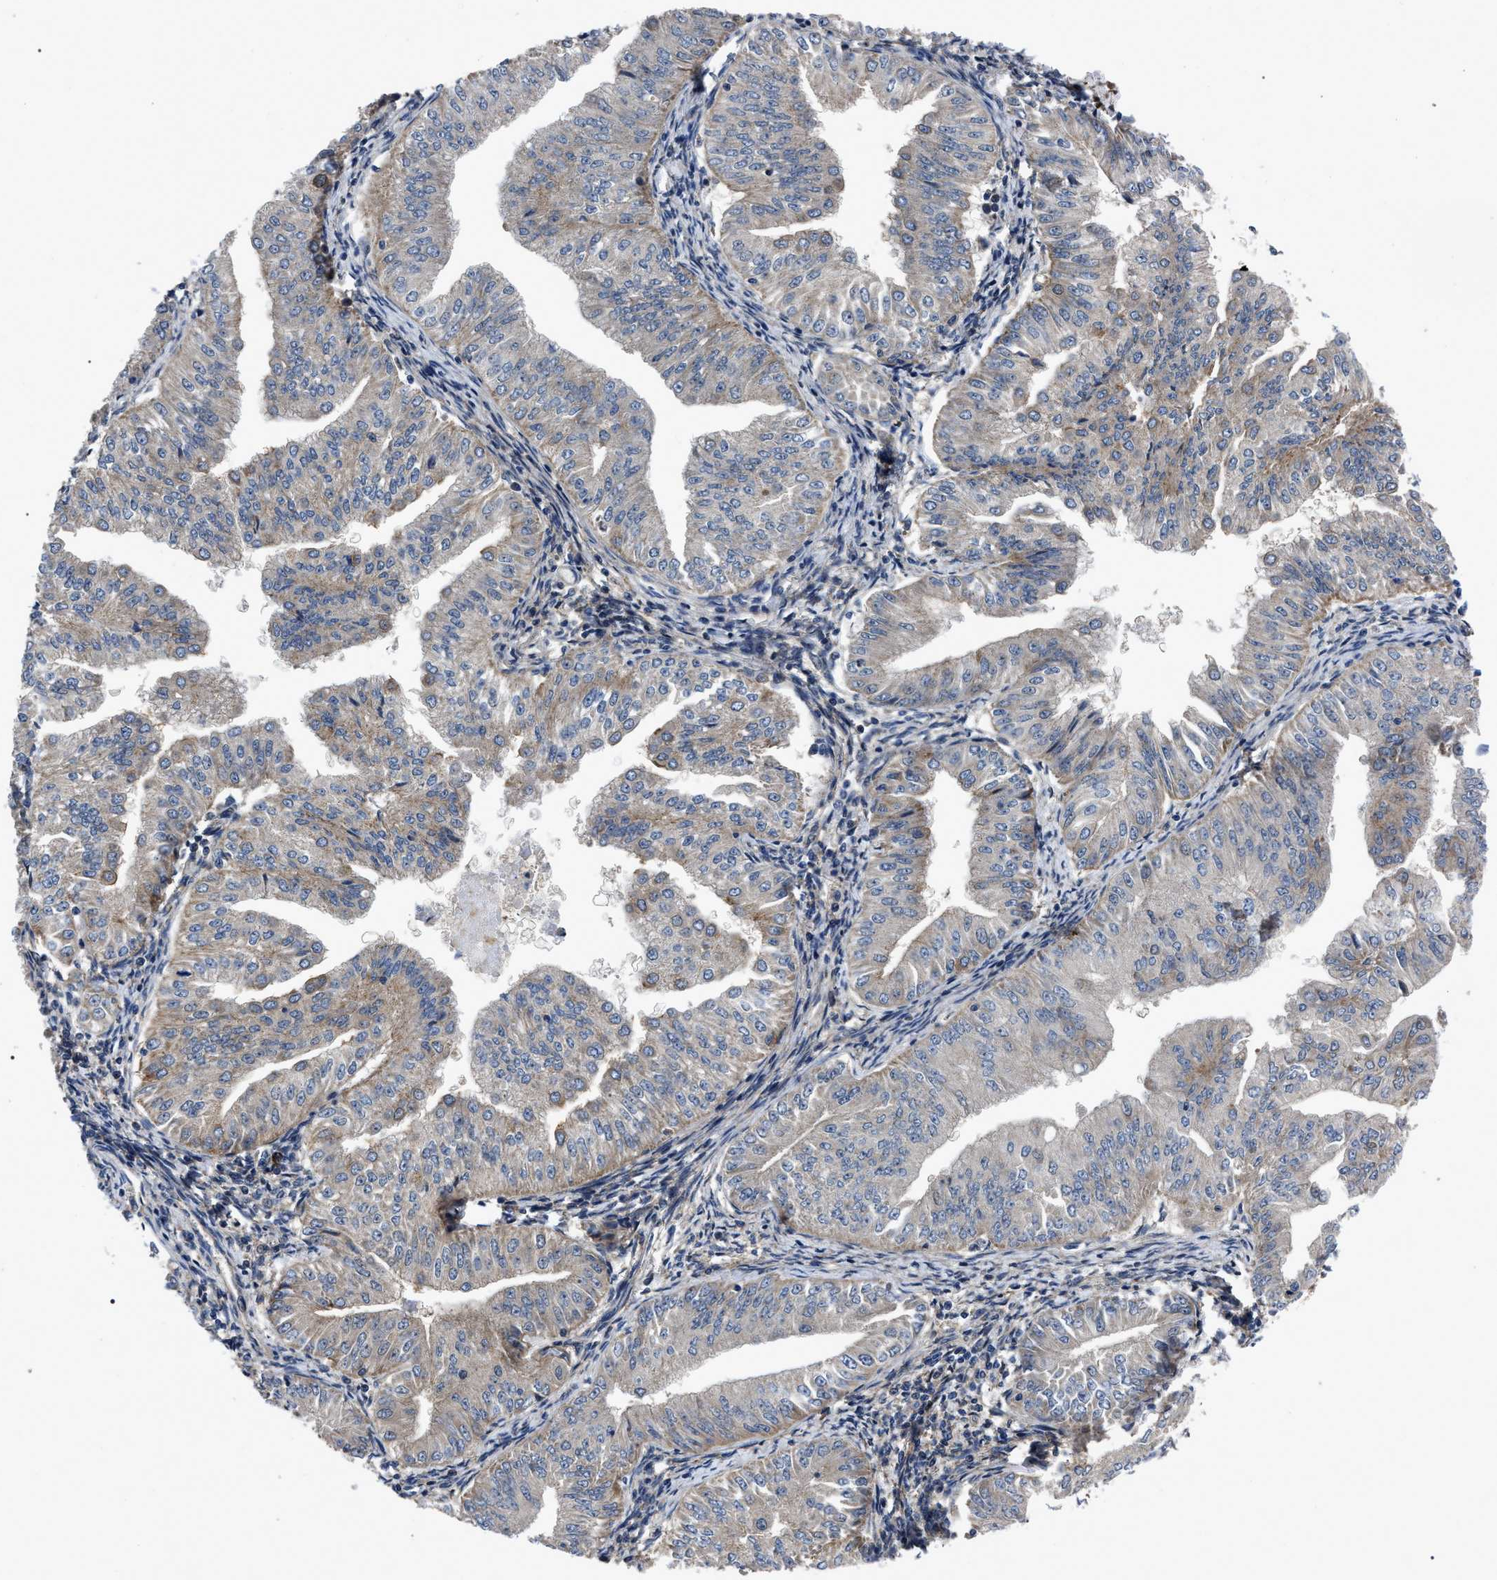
{"staining": {"intensity": "weak", "quantity": "25%-75%", "location": "cytoplasmic/membranous"}, "tissue": "endometrial cancer", "cell_type": "Tumor cells", "image_type": "cancer", "snomed": [{"axis": "morphology", "description": "Normal tissue, NOS"}, {"axis": "morphology", "description": "Adenocarcinoma, NOS"}, {"axis": "topography", "description": "Endometrium"}], "caption": "Weak cytoplasmic/membranous protein staining is appreciated in approximately 25%-75% of tumor cells in adenocarcinoma (endometrial).", "gene": "PPWD1", "patient": {"sex": "female", "age": 53}}